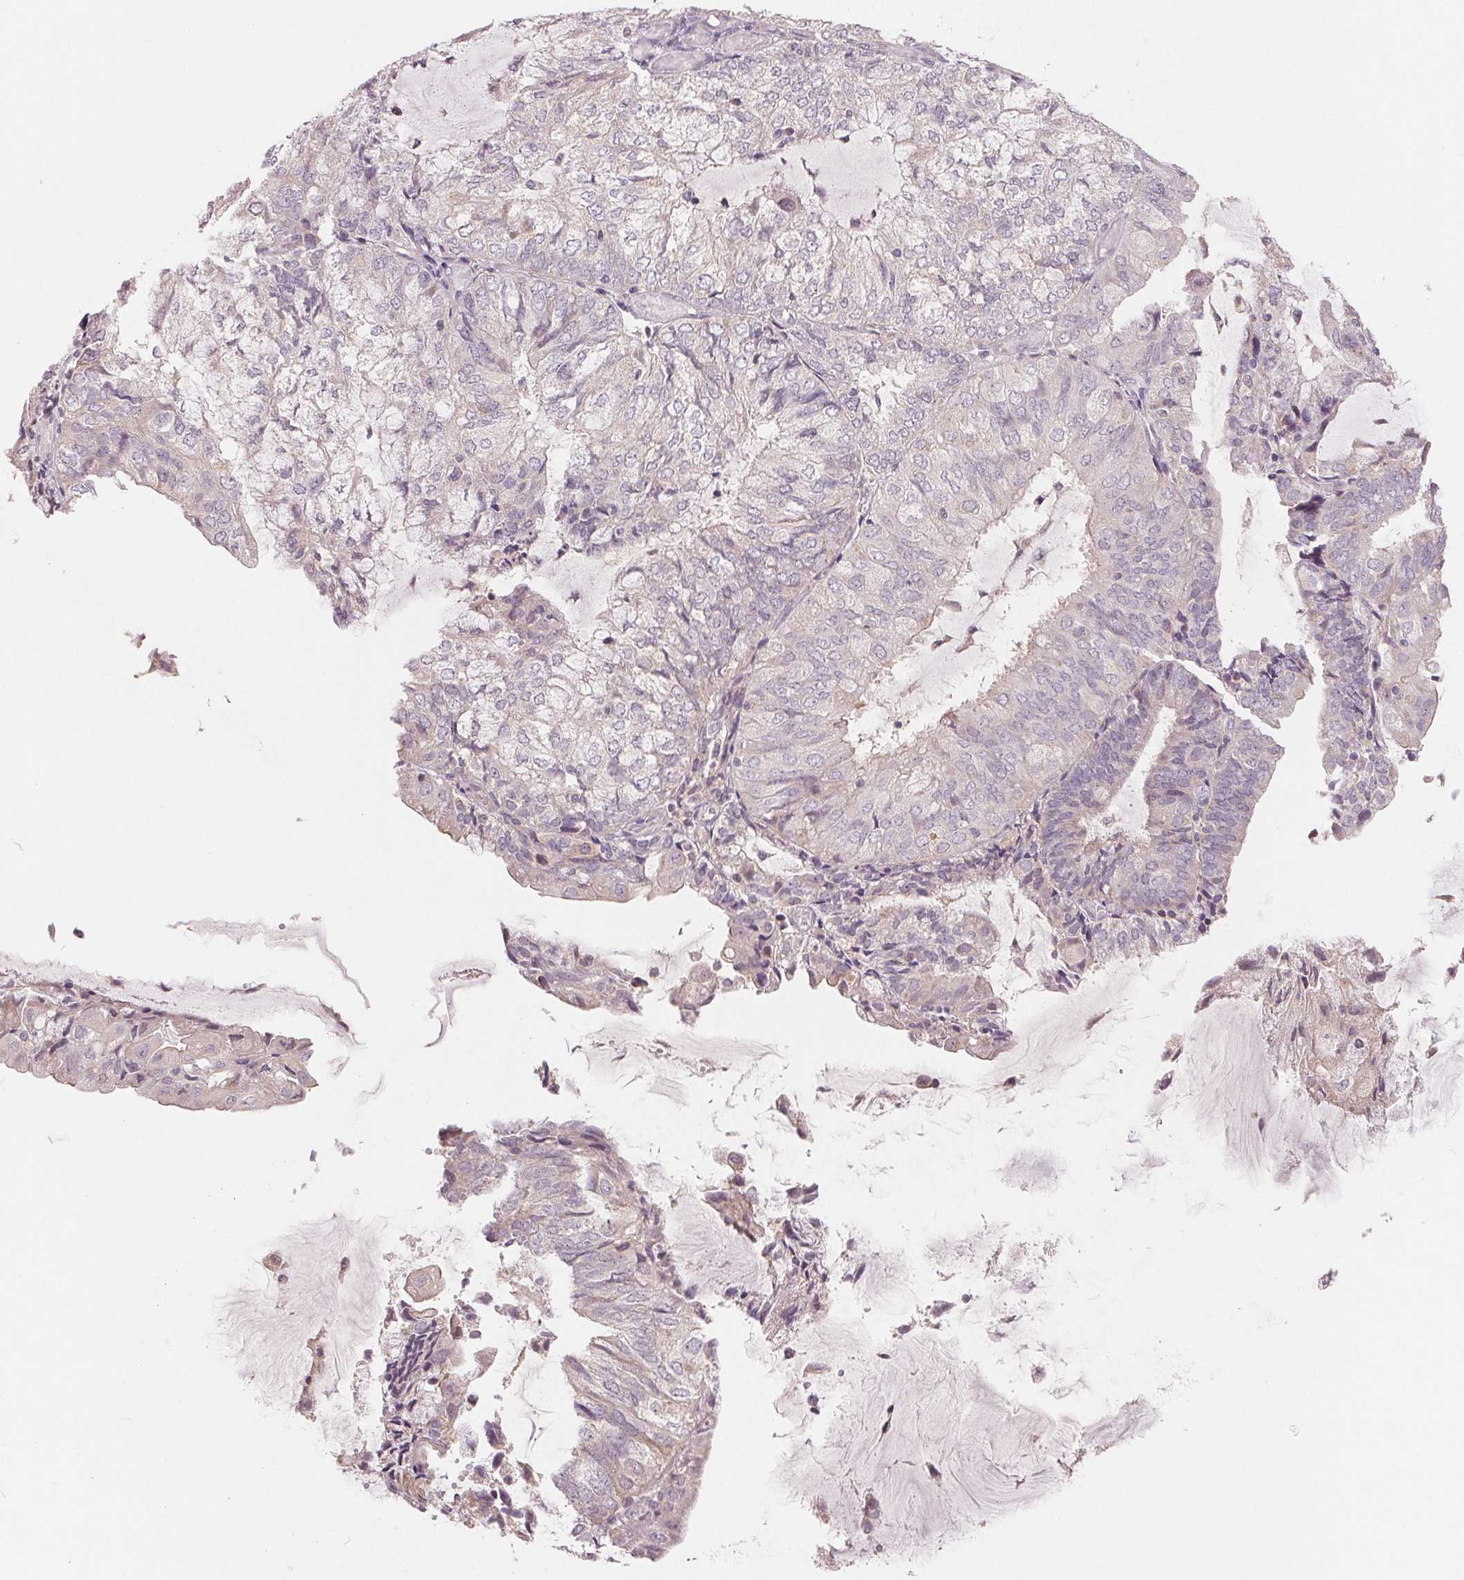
{"staining": {"intensity": "negative", "quantity": "none", "location": "none"}, "tissue": "endometrial cancer", "cell_type": "Tumor cells", "image_type": "cancer", "snomed": [{"axis": "morphology", "description": "Adenocarcinoma, NOS"}, {"axis": "topography", "description": "Endometrium"}], "caption": "Human endometrial cancer (adenocarcinoma) stained for a protein using immunohistochemistry (IHC) displays no positivity in tumor cells.", "gene": "AQP8", "patient": {"sex": "female", "age": 81}}